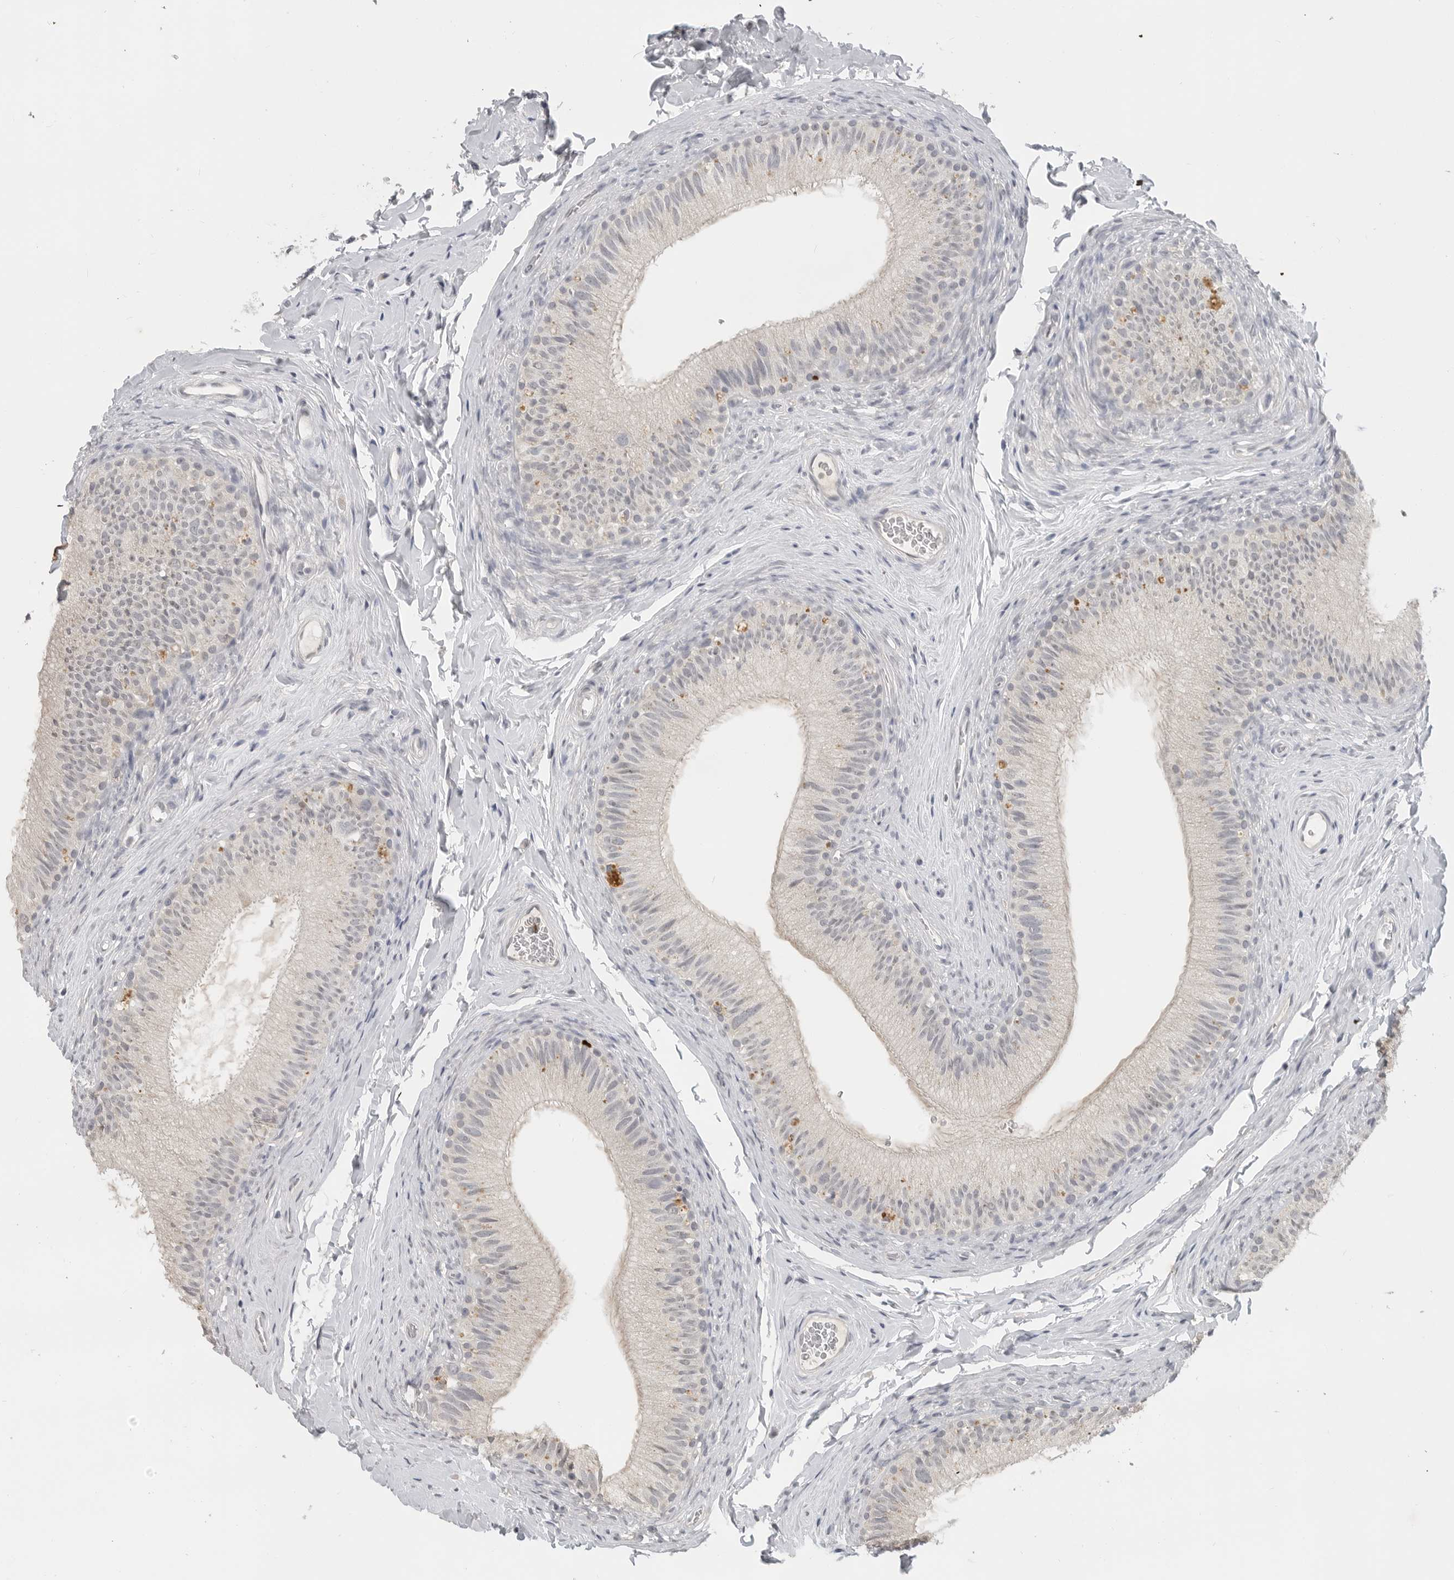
{"staining": {"intensity": "weak", "quantity": "<25%", "location": "cytoplasmic/membranous"}, "tissue": "epididymis", "cell_type": "Glandular cells", "image_type": "normal", "snomed": [{"axis": "morphology", "description": "Normal tissue, NOS"}, {"axis": "topography", "description": "Epididymis"}], "caption": "Protein analysis of normal epididymis demonstrates no significant expression in glandular cells. Nuclei are stained in blue.", "gene": "FOXP3", "patient": {"sex": "male", "age": 49}}